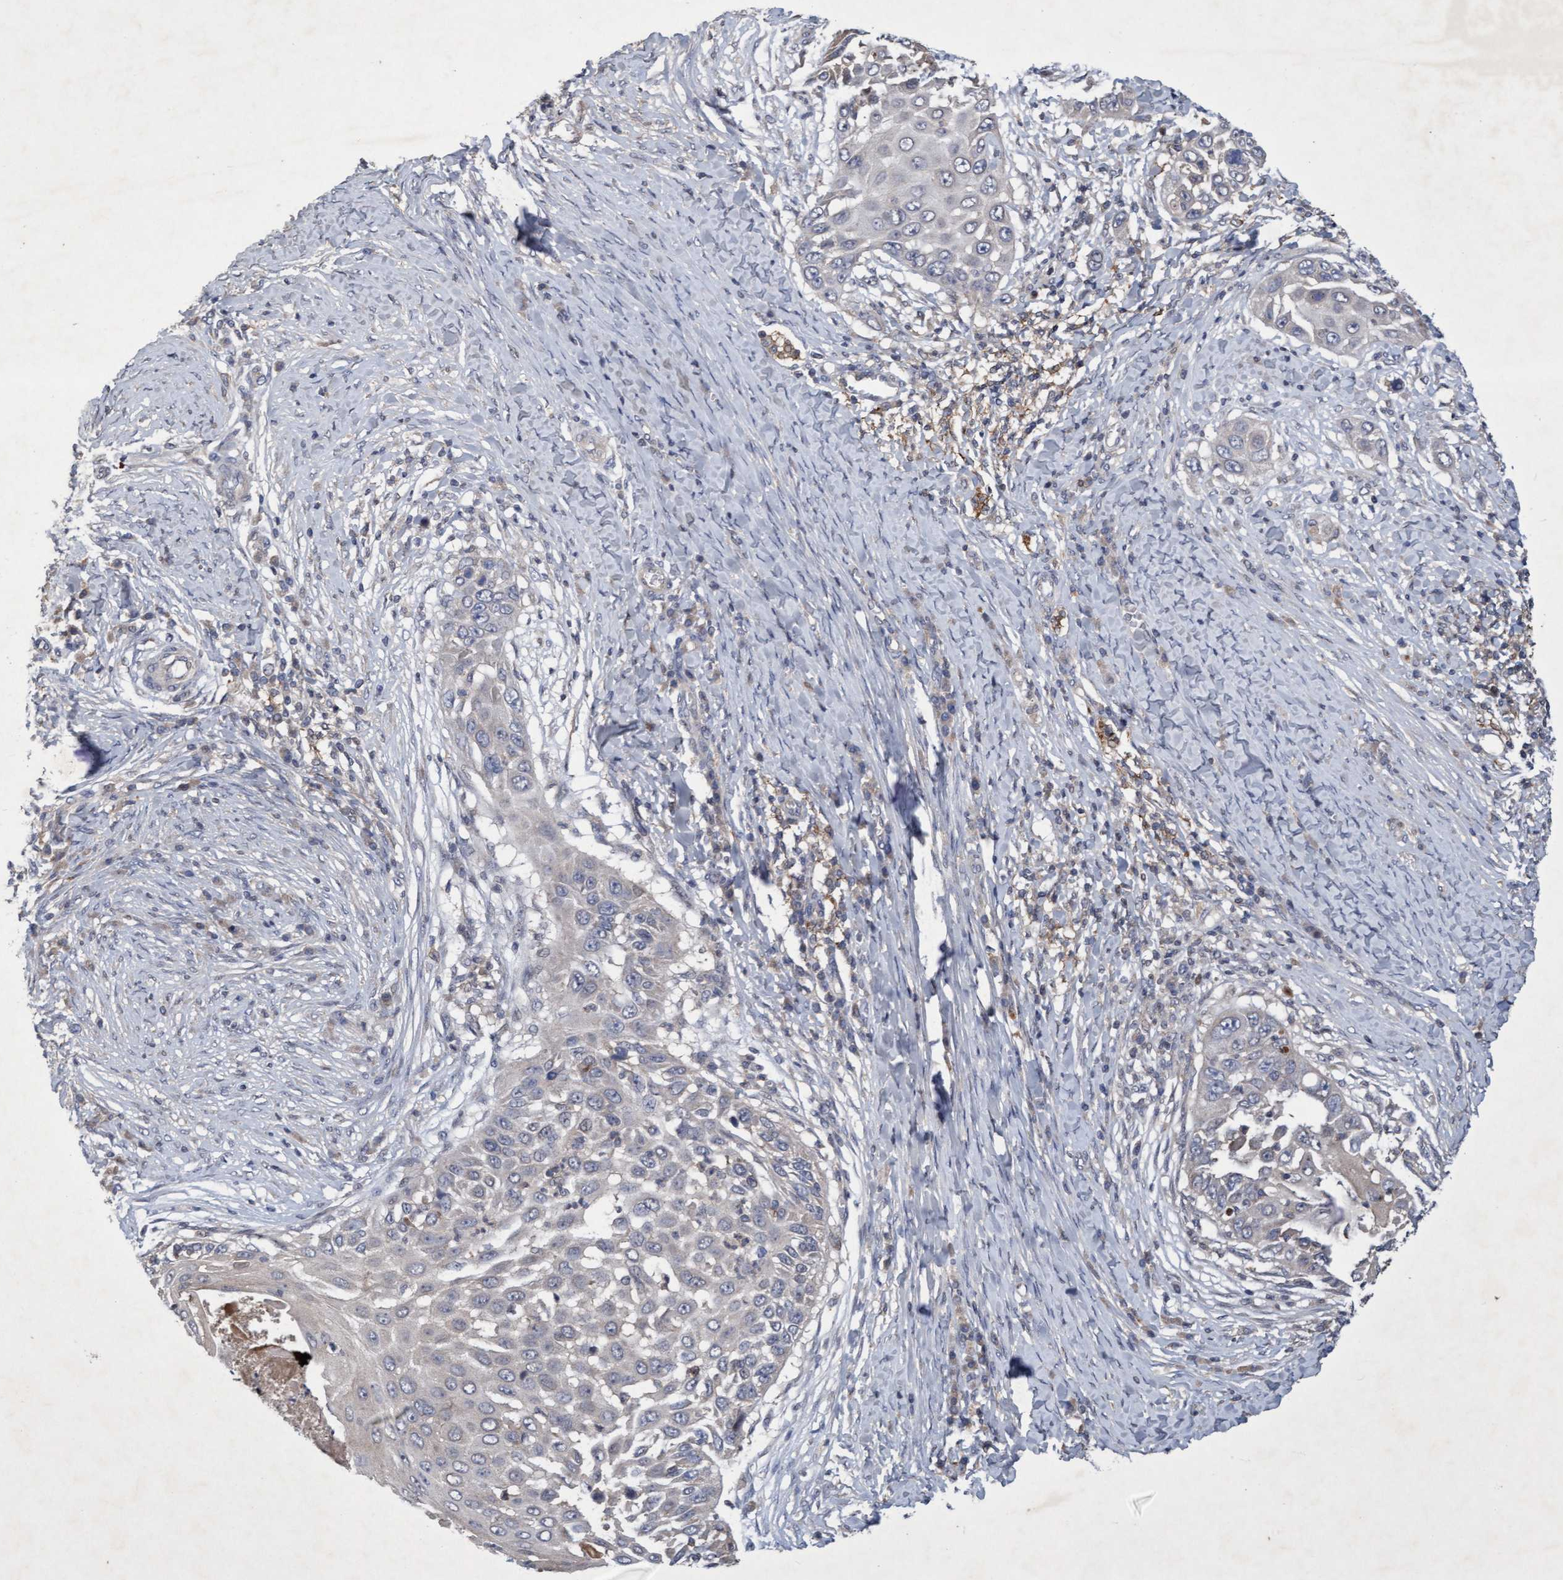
{"staining": {"intensity": "negative", "quantity": "none", "location": "none"}, "tissue": "skin cancer", "cell_type": "Tumor cells", "image_type": "cancer", "snomed": [{"axis": "morphology", "description": "Squamous cell carcinoma, NOS"}, {"axis": "topography", "description": "Skin"}], "caption": "This histopathology image is of skin squamous cell carcinoma stained with immunohistochemistry to label a protein in brown with the nuclei are counter-stained blue. There is no positivity in tumor cells.", "gene": "ZNF677", "patient": {"sex": "female", "age": 44}}